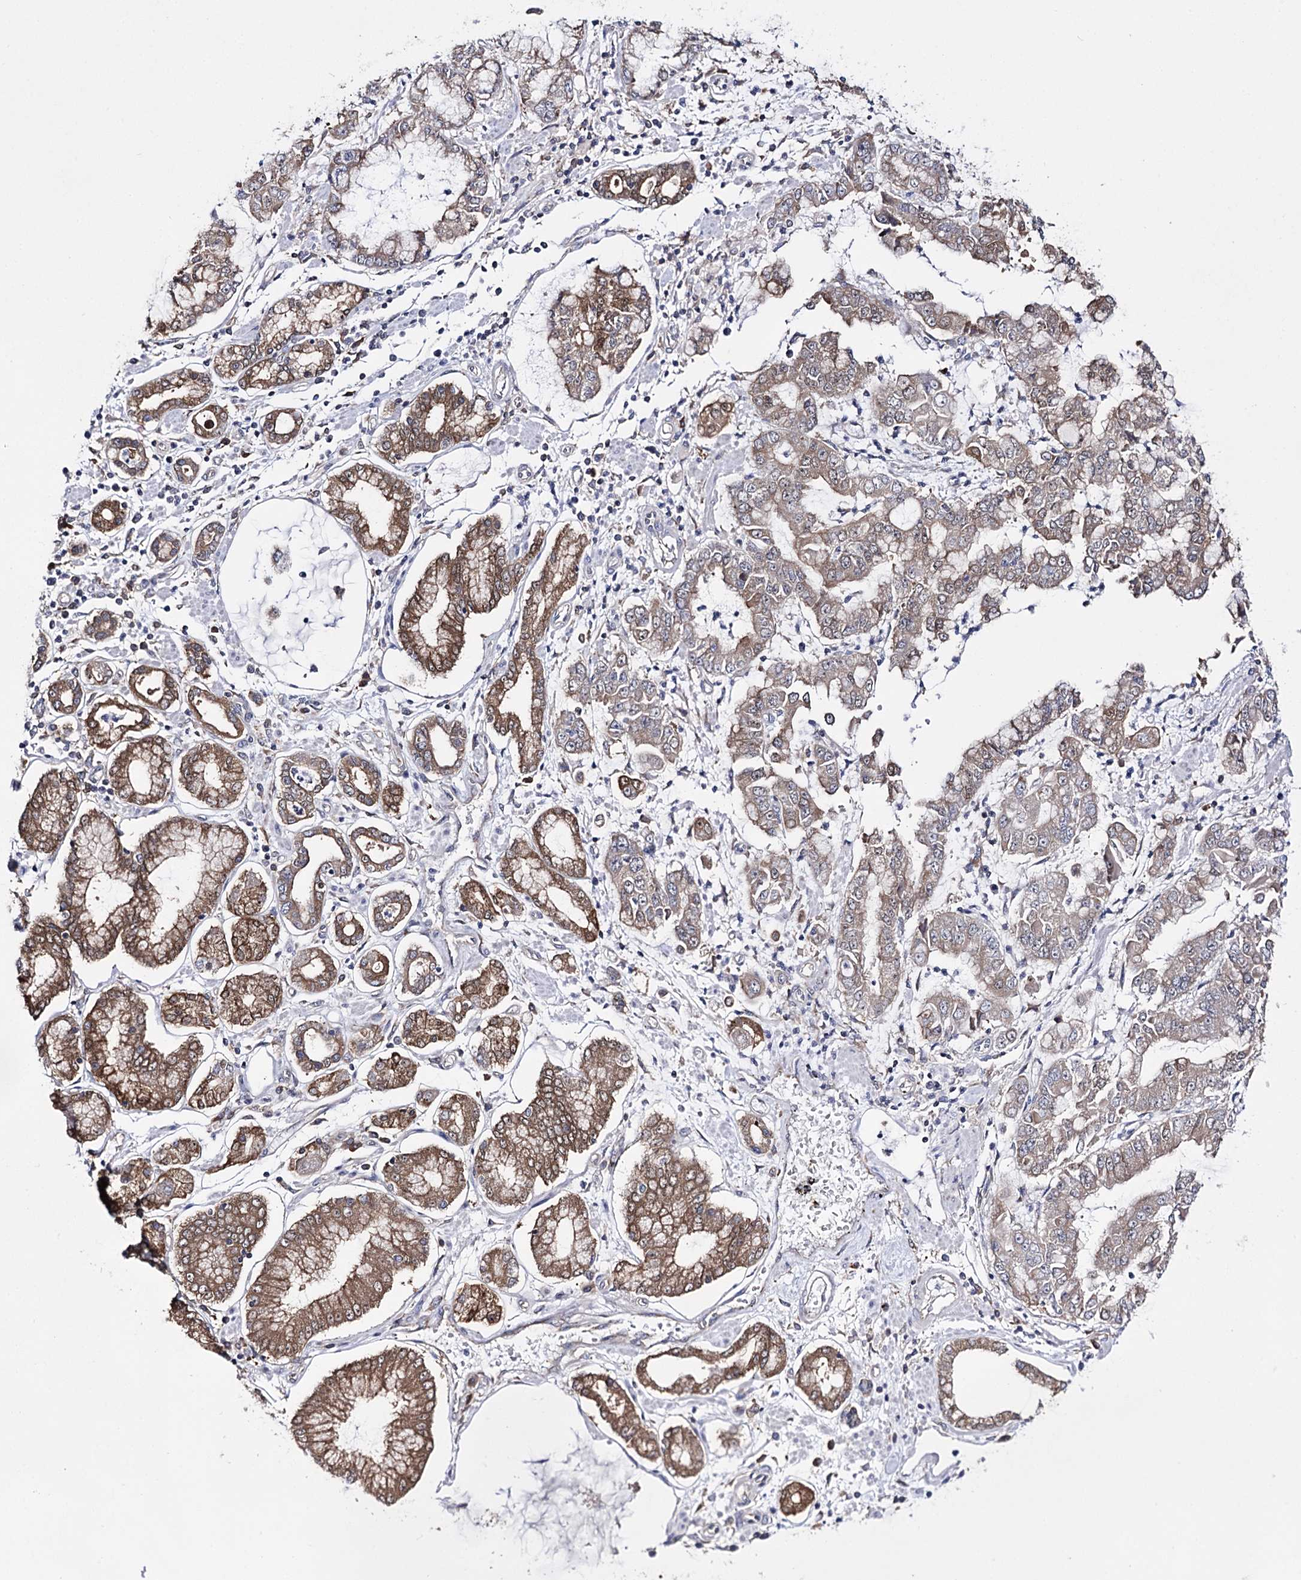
{"staining": {"intensity": "weak", "quantity": ">75%", "location": "cytoplasmic/membranous"}, "tissue": "stomach cancer", "cell_type": "Tumor cells", "image_type": "cancer", "snomed": [{"axis": "morphology", "description": "Adenocarcinoma, NOS"}, {"axis": "topography", "description": "Stomach"}], "caption": "A photomicrograph of stomach cancer (adenocarcinoma) stained for a protein exhibits weak cytoplasmic/membranous brown staining in tumor cells.", "gene": "PTER", "patient": {"sex": "male", "age": 76}}